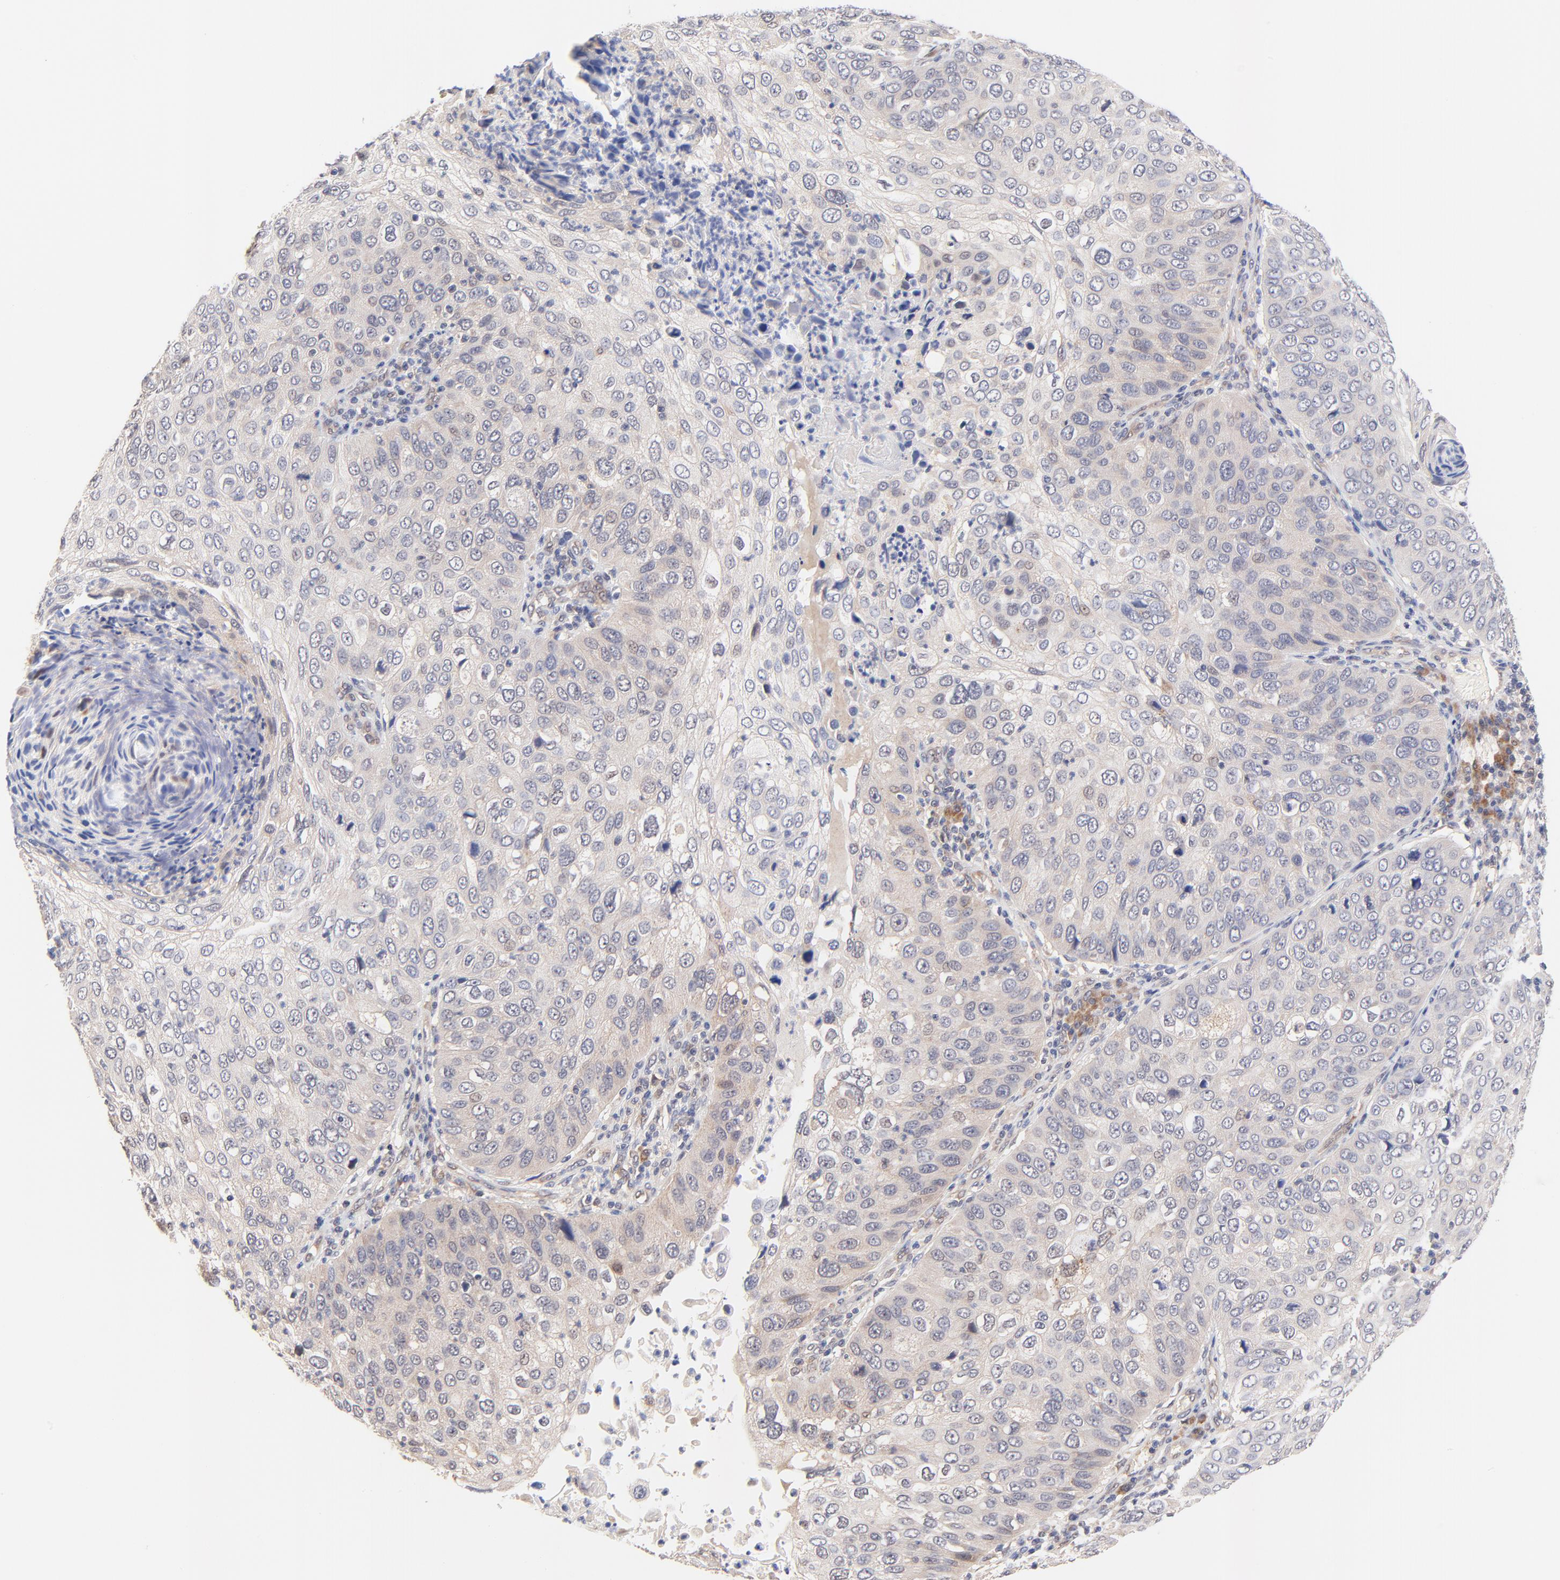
{"staining": {"intensity": "weak", "quantity": "<25%", "location": "cytoplasmic/membranous"}, "tissue": "skin cancer", "cell_type": "Tumor cells", "image_type": "cancer", "snomed": [{"axis": "morphology", "description": "Squamous cell carcinoma, NOS"}, {"axis": "topography", "description": "Skin"}], "caption": "Immunohistochemistry (IHC) histopathology image of skin cancer stained for a protein (brown), which reveals no expression in tumor cells.", "gene": "TXNL1", "patient": {"sex": "male", "age": 87}}